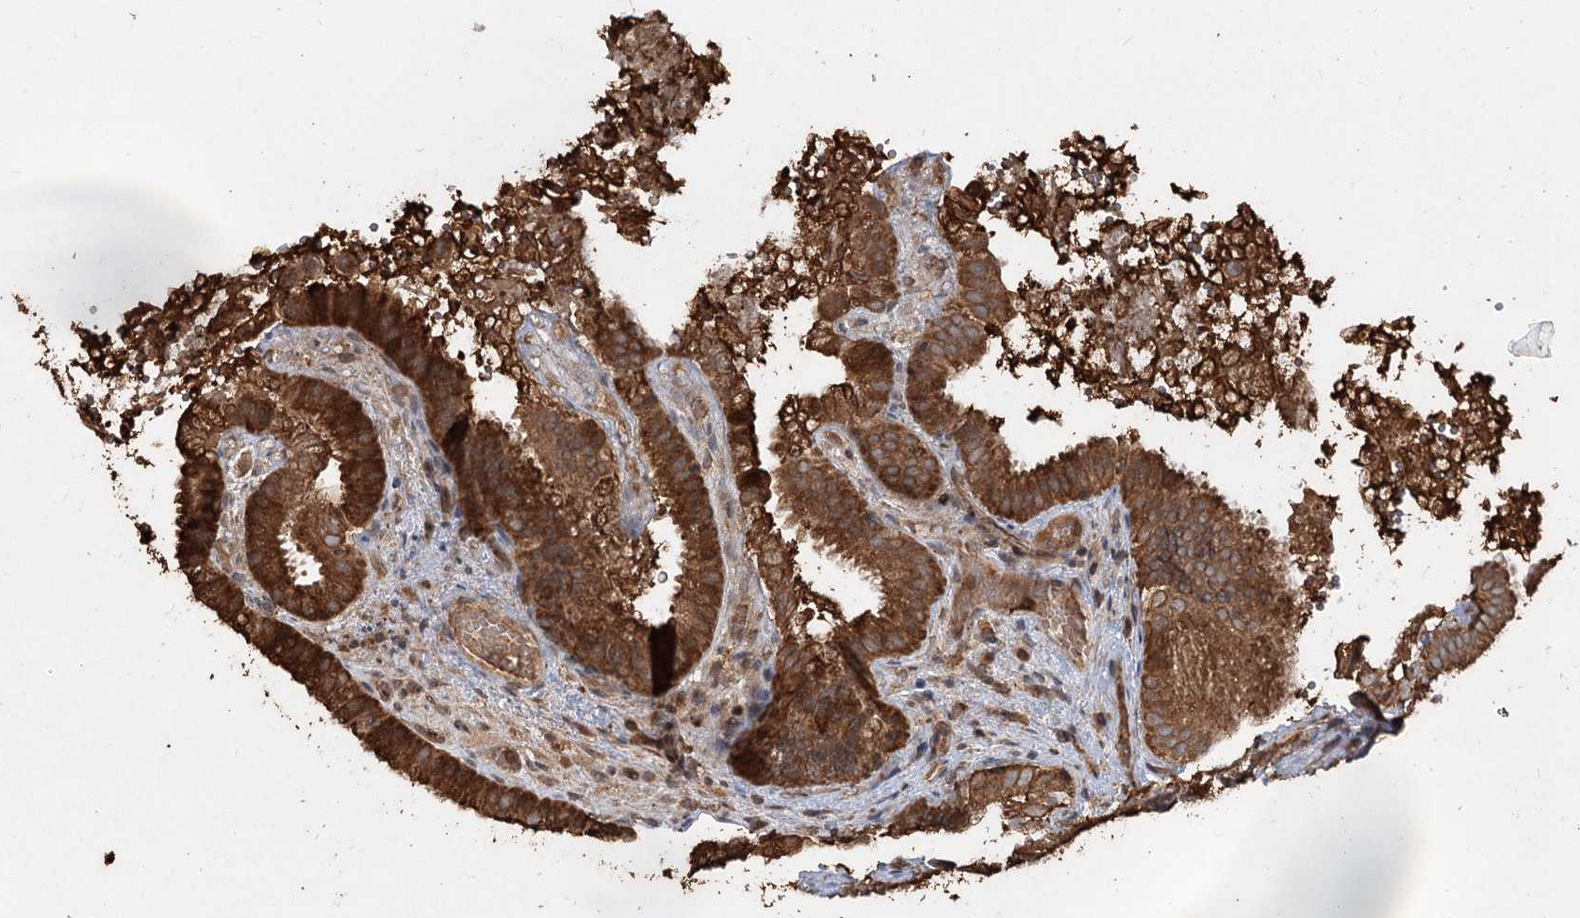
{"staining": {"intensity": "moderate", "quantity": ">75%", "location": "cytoplasmic/membranous"}, "tissue": "gallbladder", "cell_type": "Glandular cells", "image_type": "normal", "snomed": [{"axis": "morphology", "description": "Normal tissue, NOS"}, {"axis": "topography", "description": "Gallbladder"}], "caption": "An immunohistochemistry (IHC) histopathology image of normal tissue is shown. Protein staining in brown highlights moderate cytoplasmic/membranous positivity in gallbladder within glandular cells. The staining was performed using DAB, with brown indicating positive protein expression. Nuclei are stained blue with hematoxylin.", "gene": "PIK3C2A", "patient": {"sex": "female", "age": 30}}